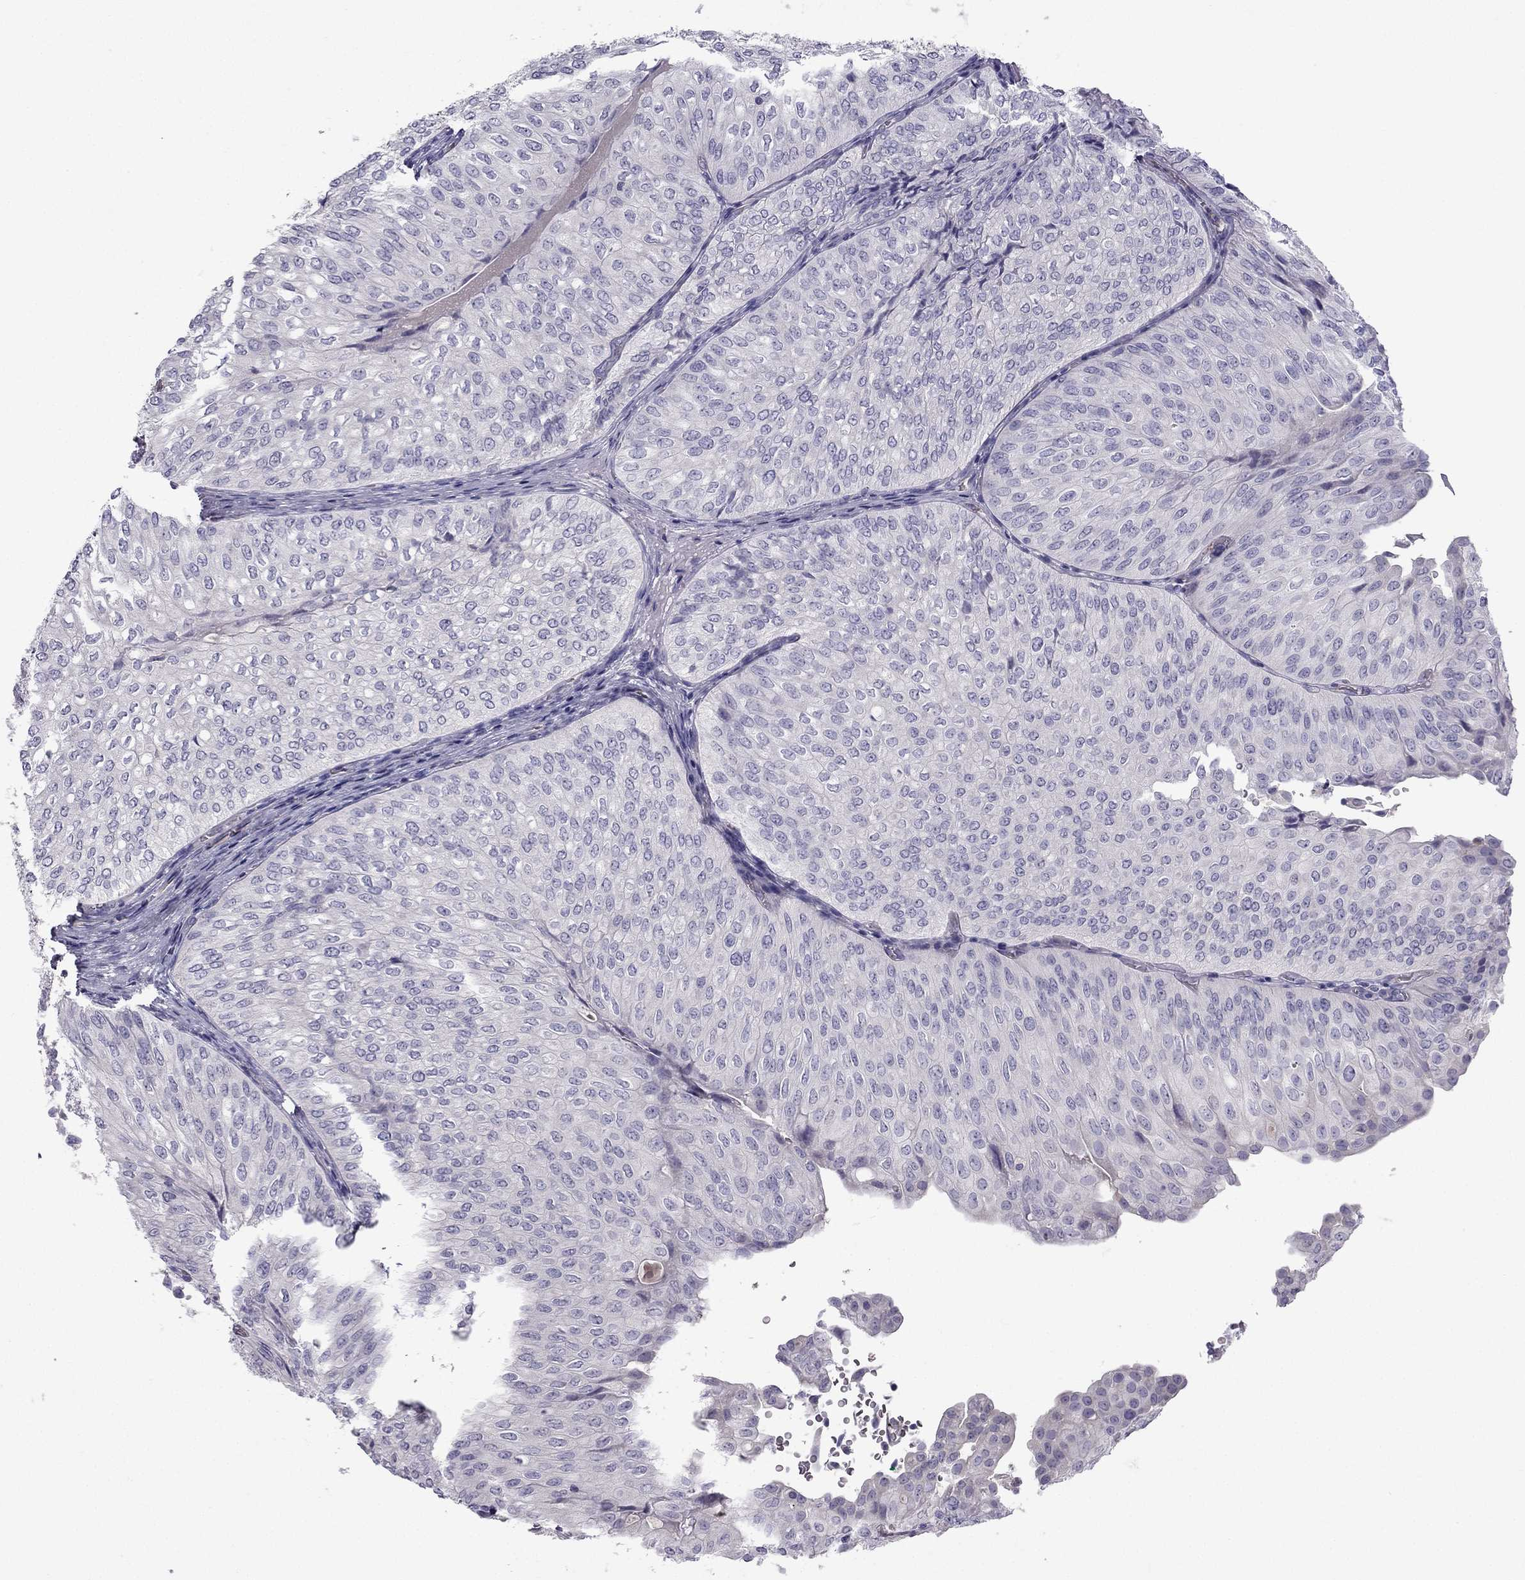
{"staining": {"intensity": "negative", "quantity": "none", "location": "none"}, "tissue": "urothelial cancer", "cell_type": "Tumor cells", "image_type": "cancer", "snomed": [{"axis": "morphology", "description": "Urothelial carcinoma, NOS"}, {"axis": "topography", "description": "Urinary bladder"}], "caption": "Image shows no significant protein positivity in tumor cells of urothelial cancer.", "gene": "STOML3", "patient": {"sex": "male", "age": 62}}